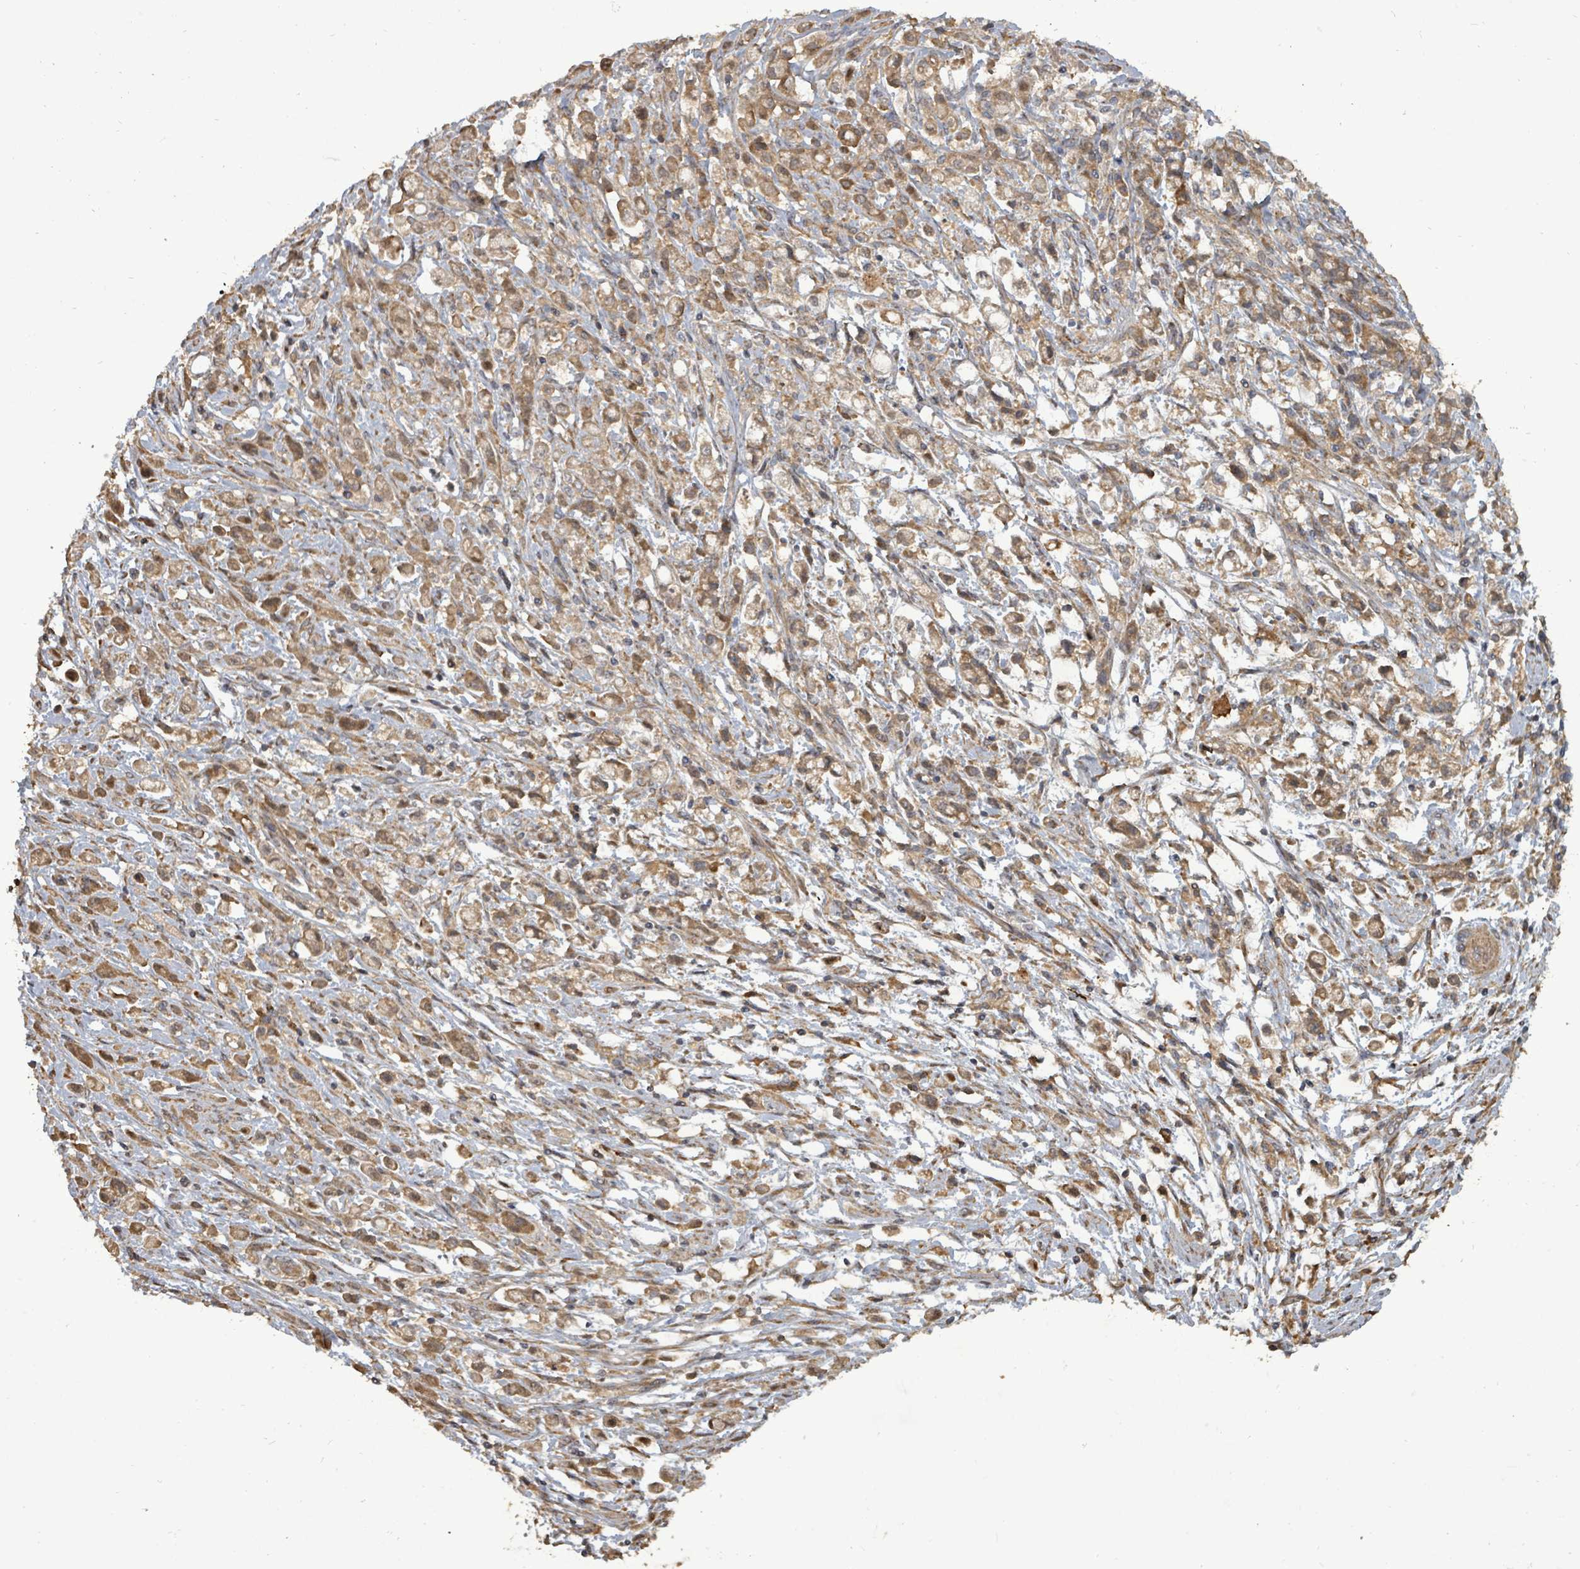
{"staining": {"intensity": "moderate", "quantity": ">75%", "location": "cytoplasmic/membranous"}, "tissue": "stomach cancer", "cell_type": "Tumor cells", "image_type": "cancer", "snomed": [{"axis": "morphology", "description": "Adenocarcinoma, NOS"}, {"axis": "topography", "description": "Stomach"}], "caption": "Brown immunohistochemical staining in human adenocarcinoma (stomach) reveals moderate cytoplasmic/membranous staining in about >75% of tumor cells.", "gene": "EIF3C", "patient": {"sex": "female", "age": 60}}